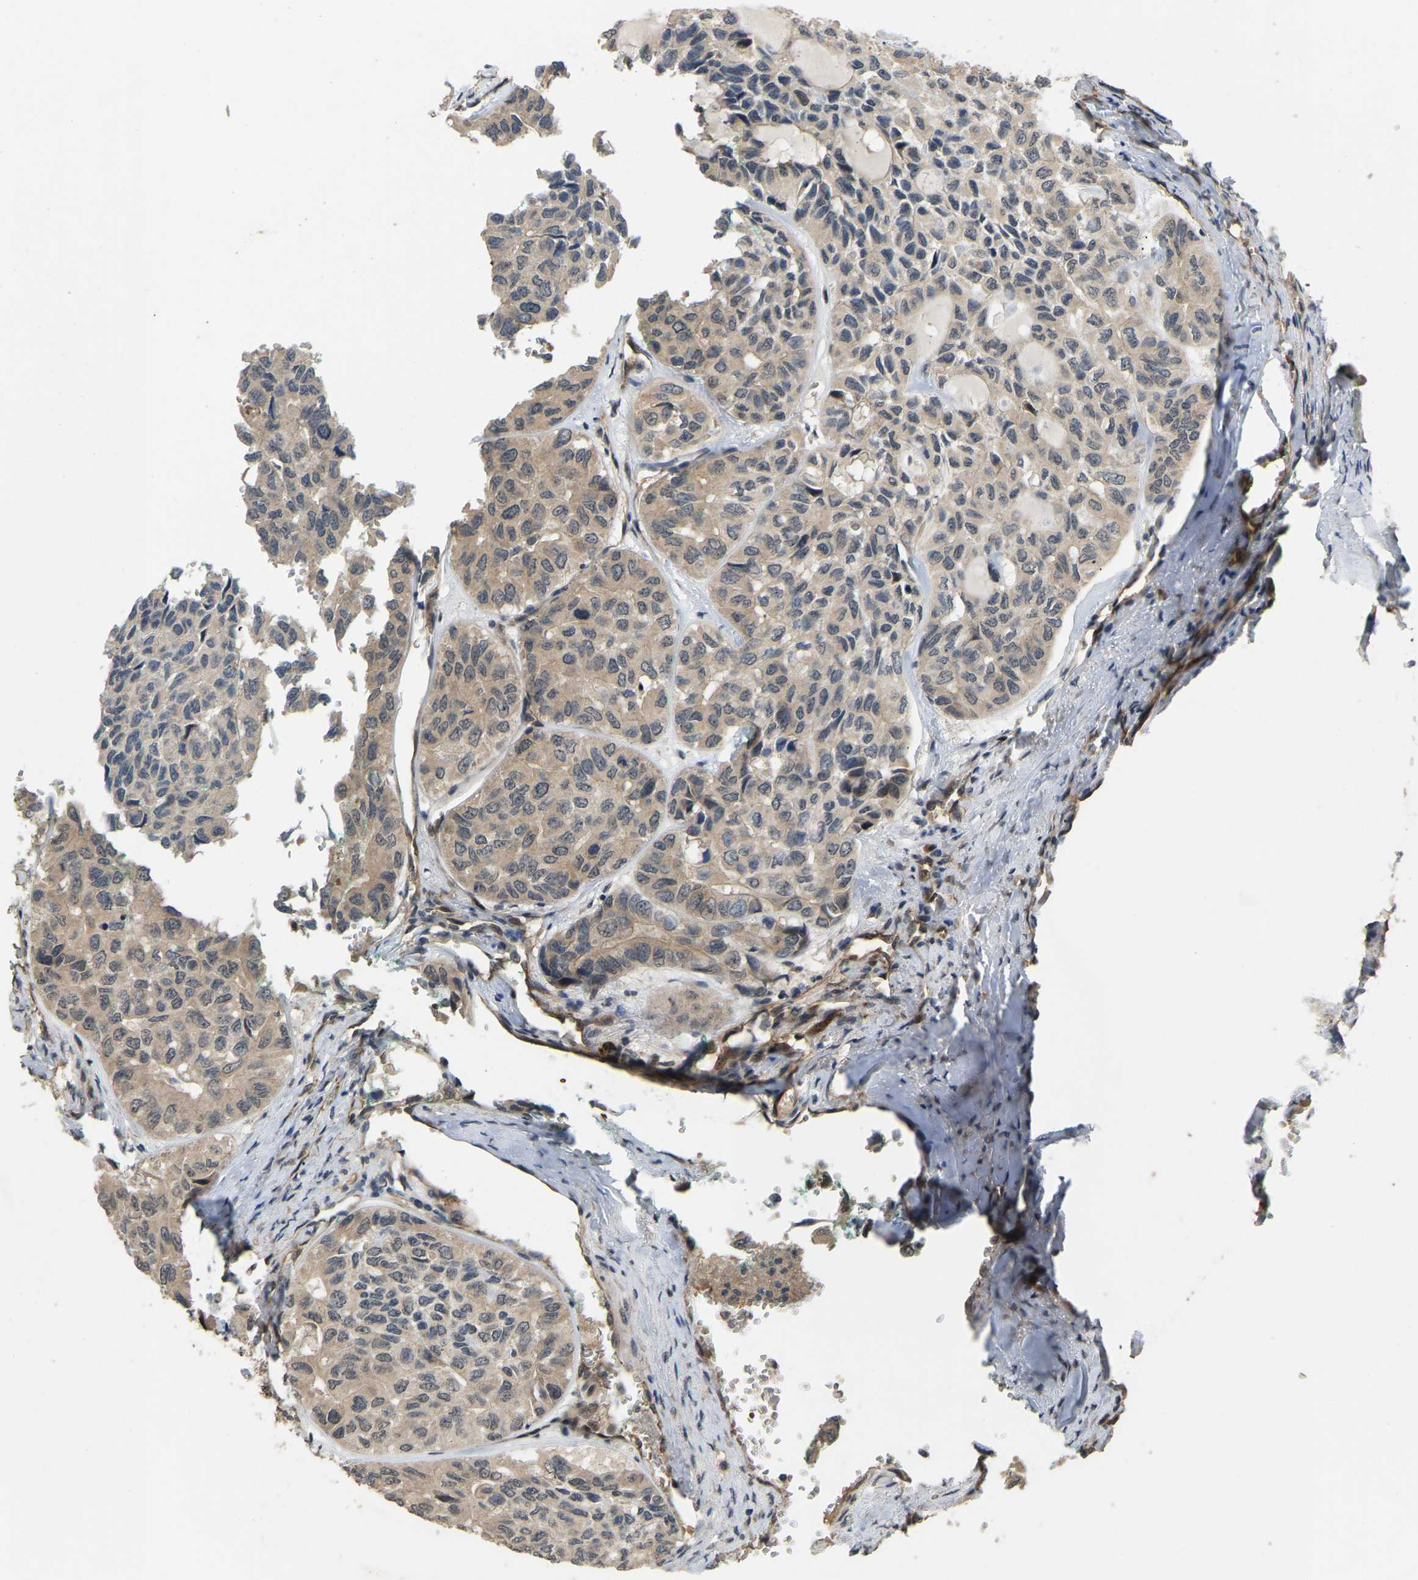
{"staining": {"intensity": "weak", "quantity": ">75%", "location": "cytoplasmic/membranous"}, "tissue": "head and neck cancer", "cell_type": "Tumor cells", "image_type": "cancer", "snomed": [{"axis": "morphology", "description": "Adenocarcinoma, NOS"}, {"axis": "topography", "description": "Salivary gland, NOS"}, {"axis": "topography", "description": "Head-Neck"}], "caption": "The histopathology image displays staining of head and neck cancer (adenocarcinoma), revealing weak cytoplasmic/membranous protein positivity (brown color) within tumor cells. (DAB (3,3'-diaminobenzidine) = brown stain, brightfield microscopy at high magnification).", "gene": "LIMK2", "patient": {"sex": "female", "age": 76}}